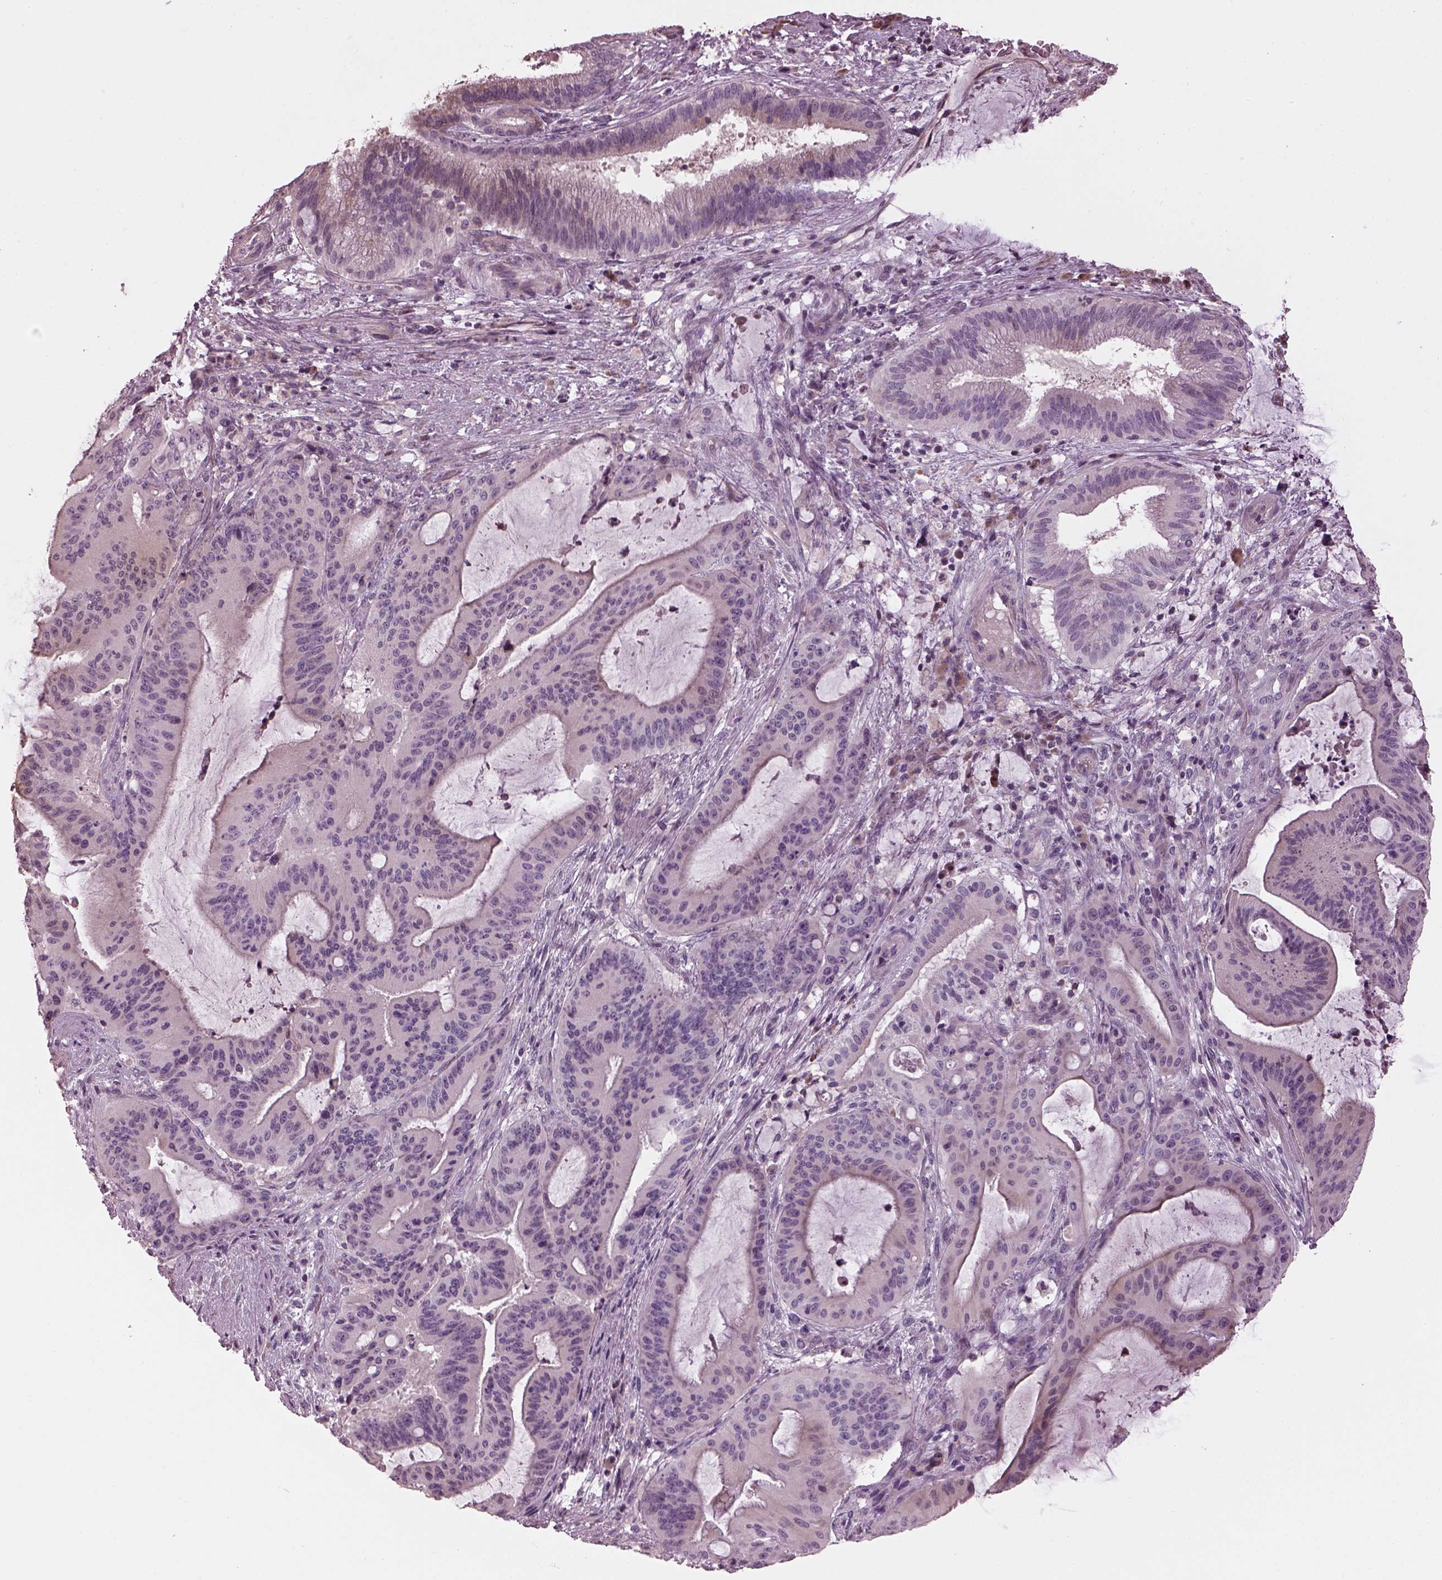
{"staining": {"intensity": "negative", "quantity": "none", "location": "none"}, "tissue": "liver cancer", "cell_type": "Tumor cells", "image_type": "cancer", "snomed": [{"axis": "morphology", "description": "Cholangiocarcinoma"}, {"axis": "topography", "description": "Liver"}], "caption": "An immunohistochemistry image of liver cancer (cholangiocarcinoma) is shown. There is no staining in tumor cells of liver cancer (cholangiocarcinoma).", "gene": "OPTC", "patient": {"sex": "female", "age": 73}}